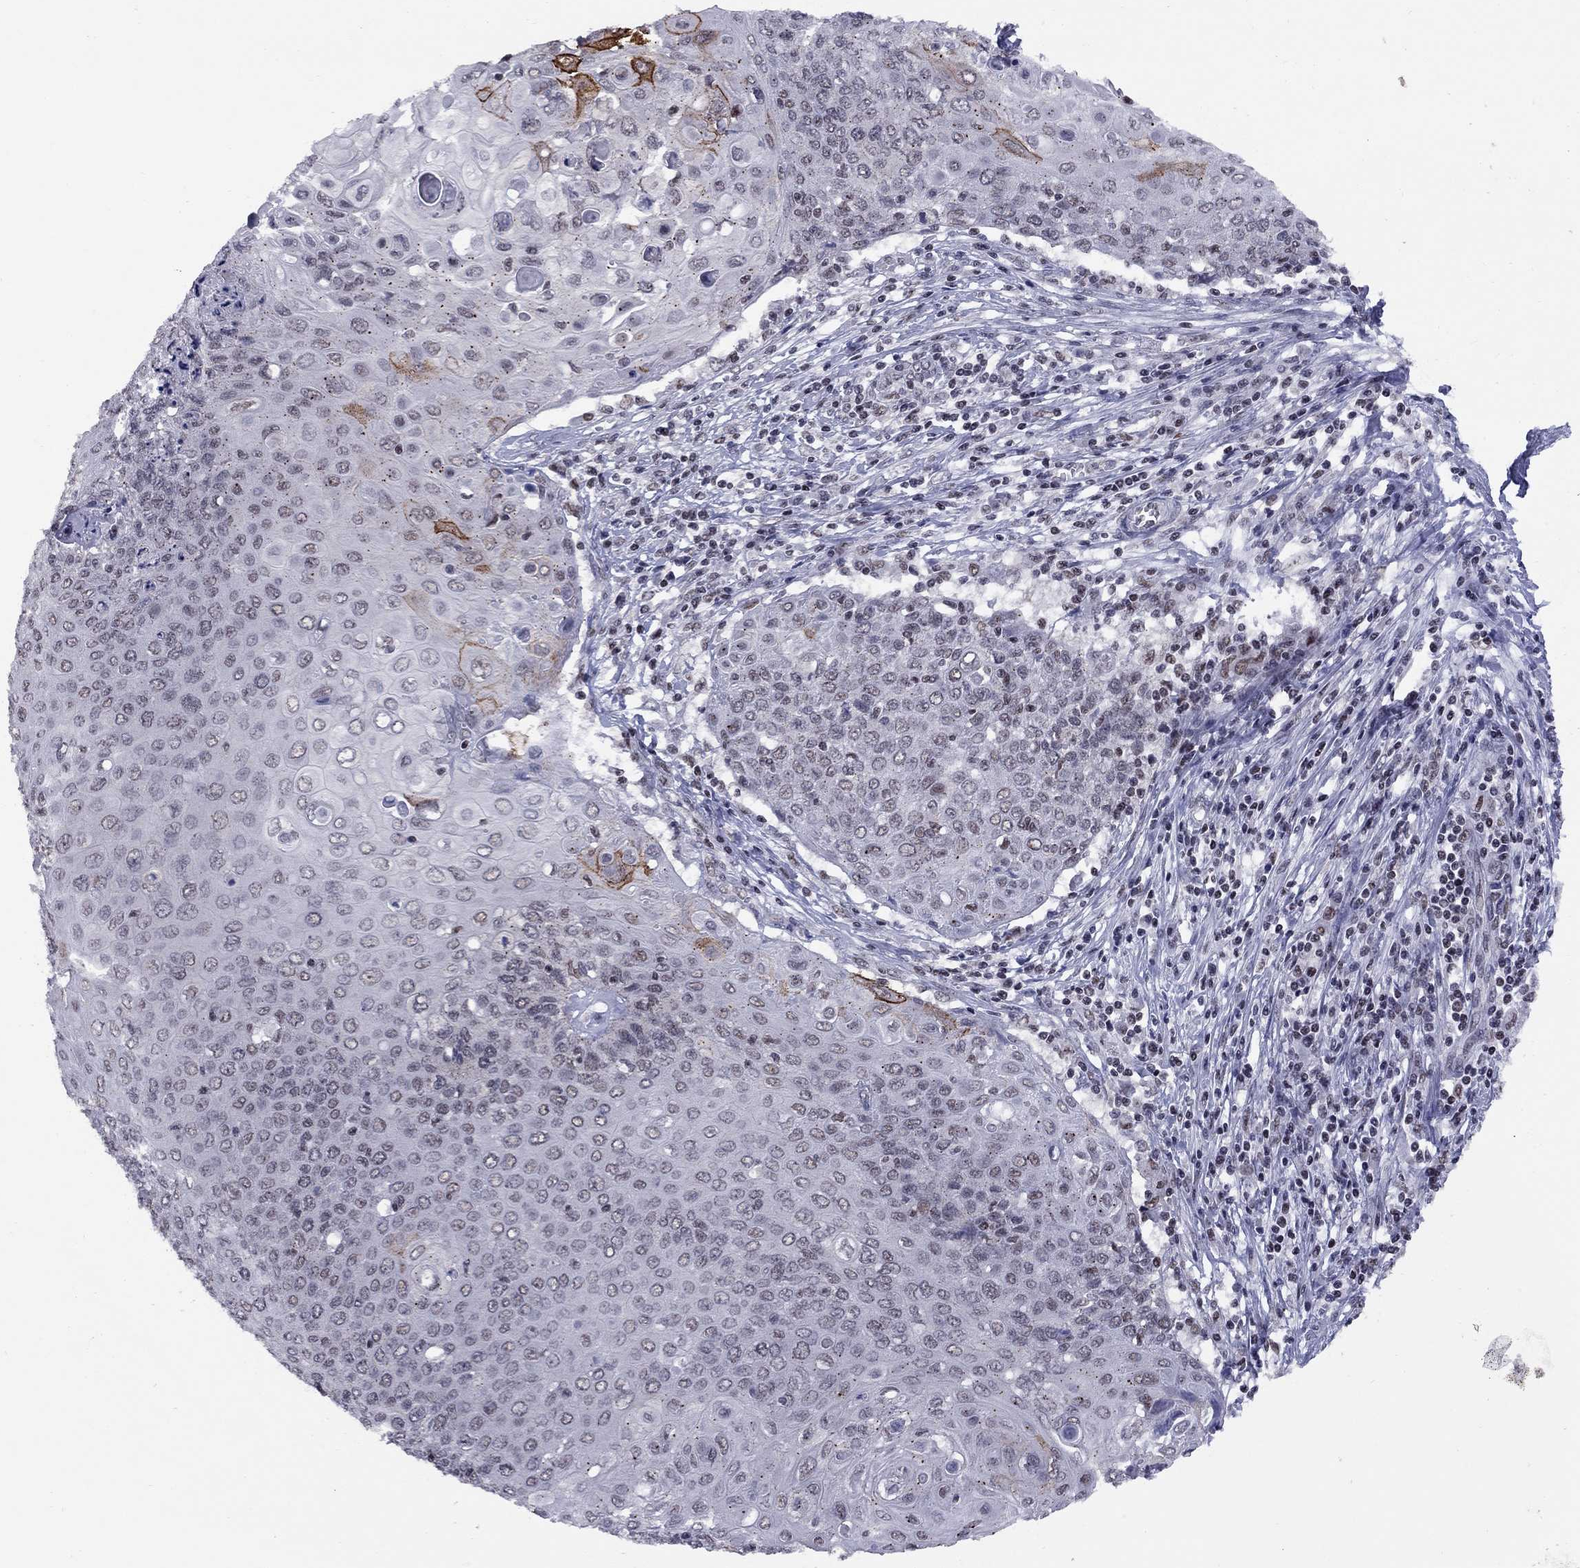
{"staining": {"intensity": "strong", "quantity": "<25%", "location": "cytoplasmic/membranous"}, "tissue": "cervical cancer", "cell_type": "Tumor cells", "image_type": "cancer", "snomed": [{"axis": "morphology", "description": "Squamous cell carcinoma, NOS"}, {"axis": "topography", "description": "Cervix"}], "caption": "The photomicrograph reveals a brown stain indicating the presence of a protein in the cytoplasmic/membranous of tumor cells in cervical cancer (squamous cell carcinoma).", "gene": "TAF9", "patient": {"sex": "female", "age": 39}}